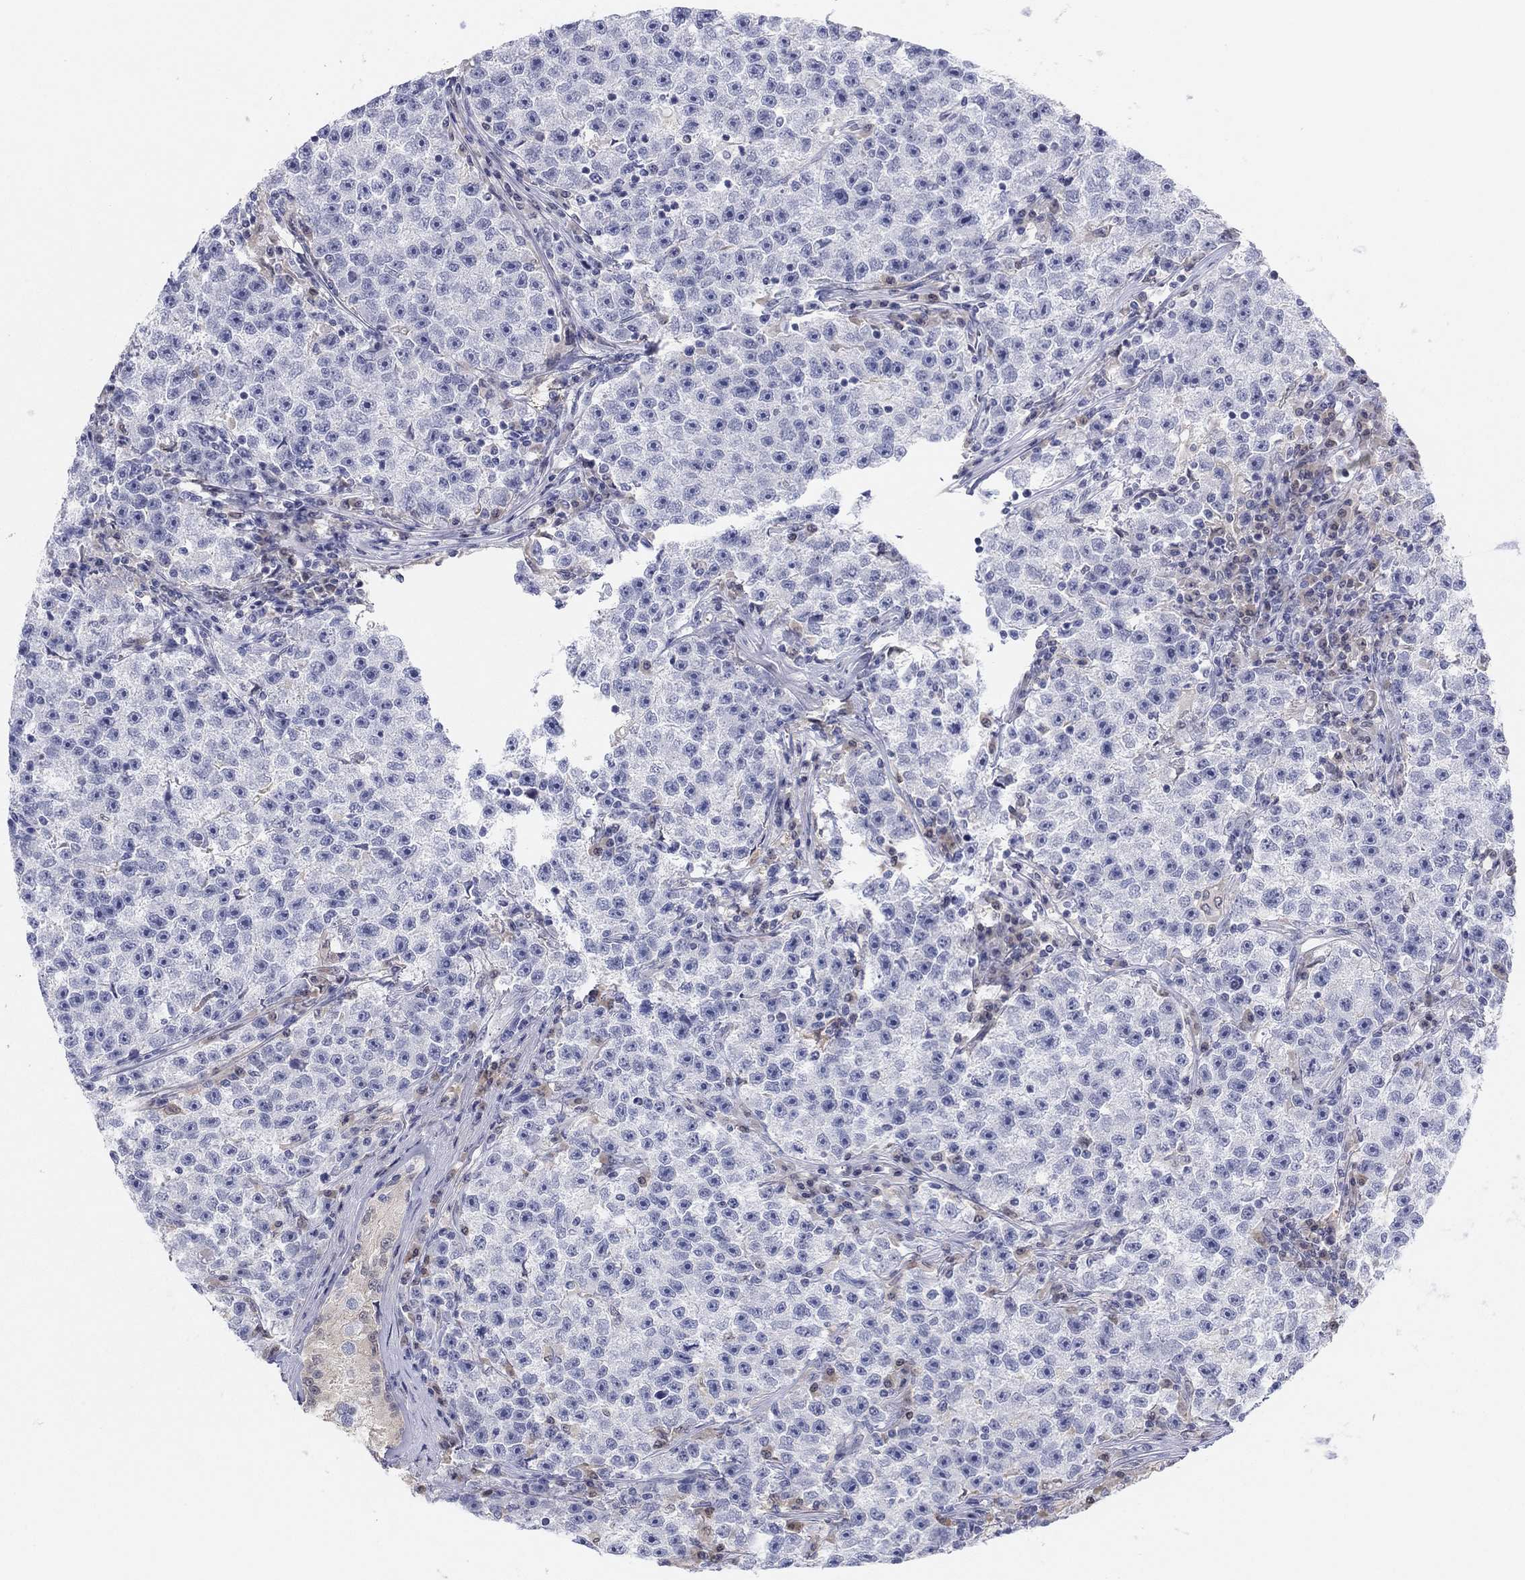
{"staining": {"intensity": "negative", "quantity": "none", "location": "none"}, "tissue": "testis cancer", "cell_type": "Tumor cells", "image_type": "cancer", "snomed": [{"axis": "morphology", "description": "Seminoma, NOS"}, {"axis": "topography", "description": "Testis"}], "caption": "The image displays no staining of tumor cells in seminoma (testis).", "gene": "PDXK", "patient": {"sex": "male", "age": 22}}